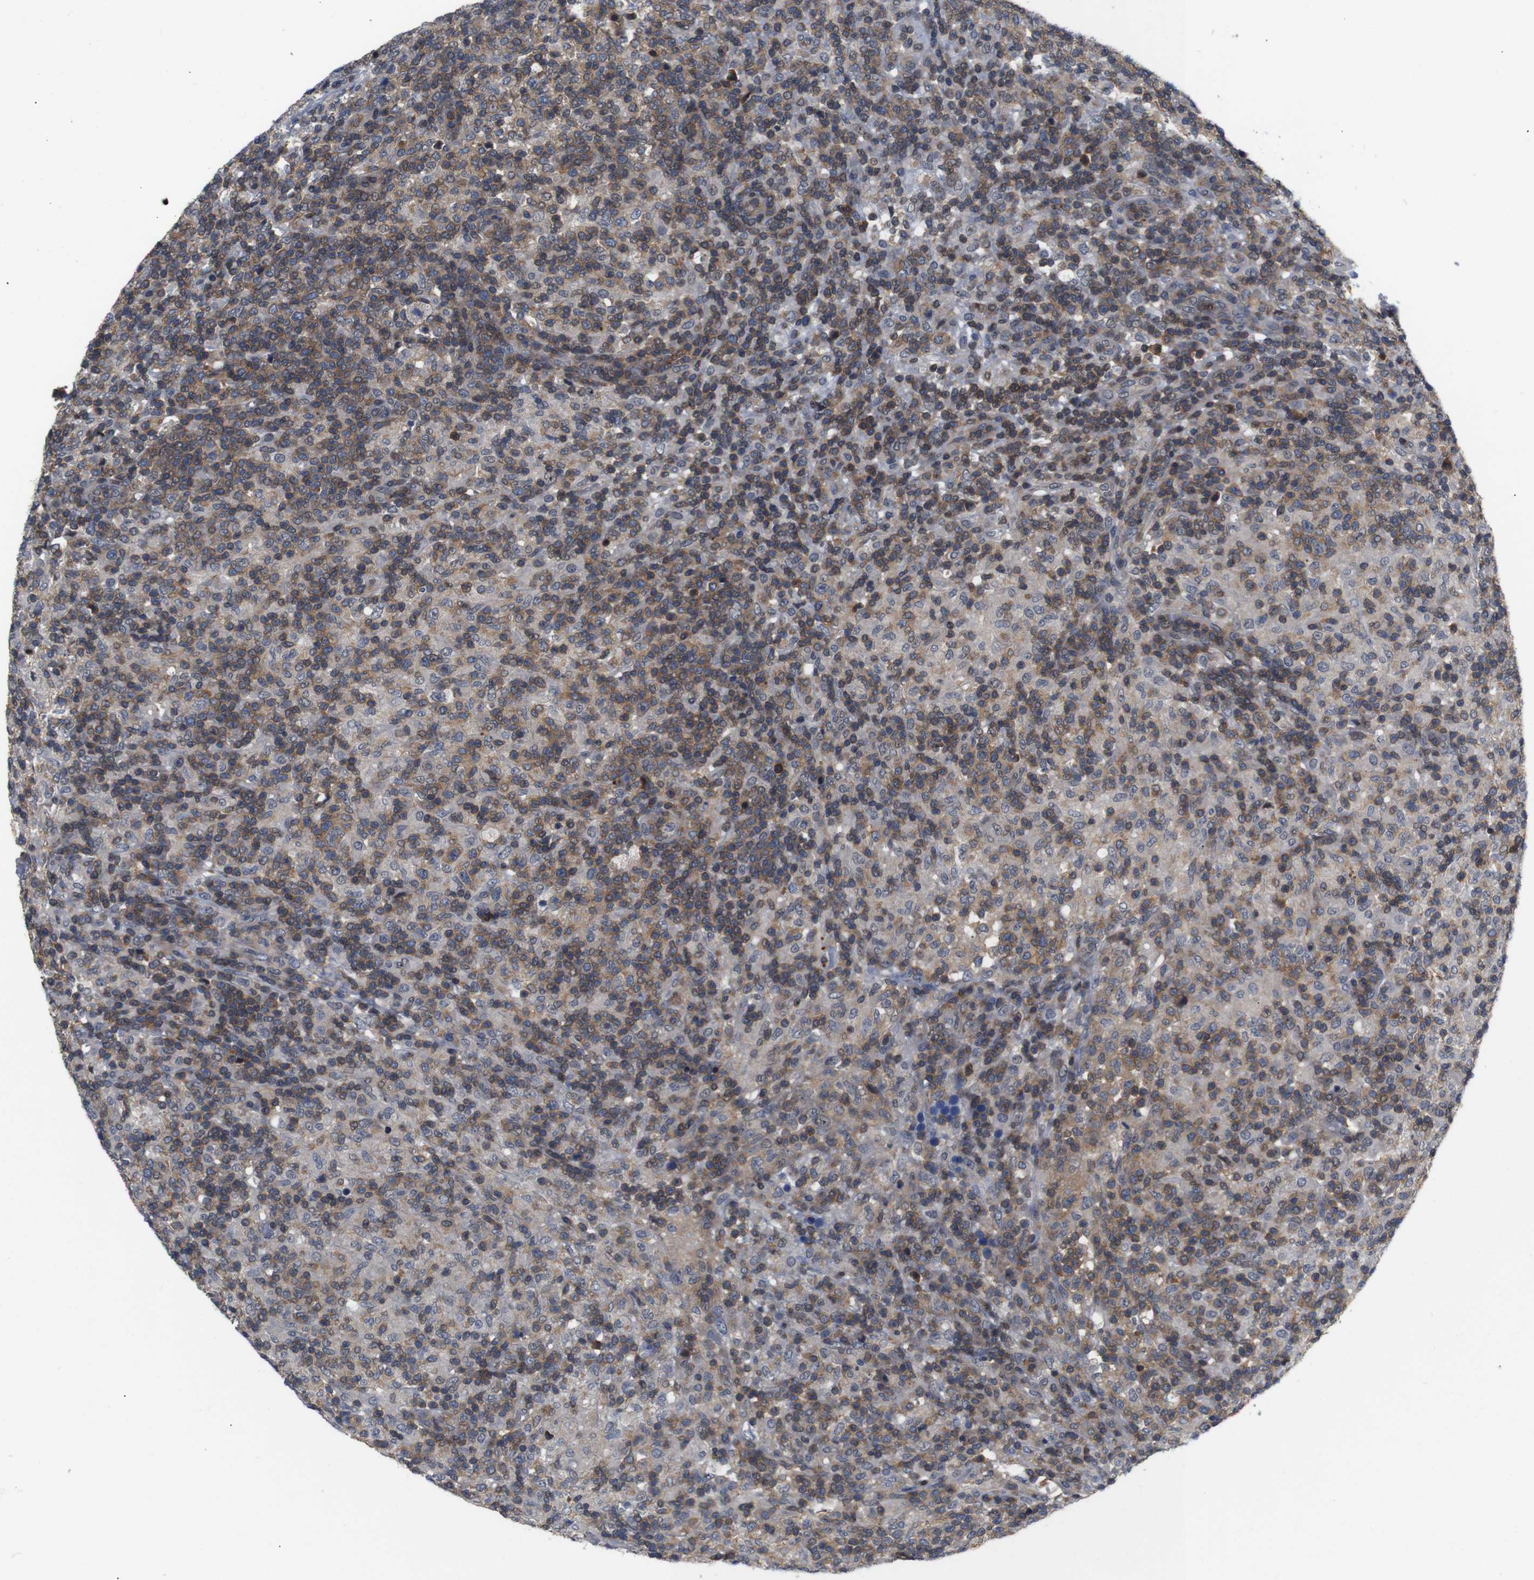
{"staining": {"intensity": "negative", "quantity": "none", "location": "none"}, "tissue": "lymphoma", "cell_type": "Tumor cells", "image_type": "cancer", "snomed": [{"axis": "morphology", "description": "Hodgkin's disease, NOS"}, {"axis": "topography", "description": "Lymph node"}], "caption": "The image reveals no staining of tumor cells in Hodgkin's disease.", "gene": "BRWD3", "patient": {"sex": "male", "age": 70}}